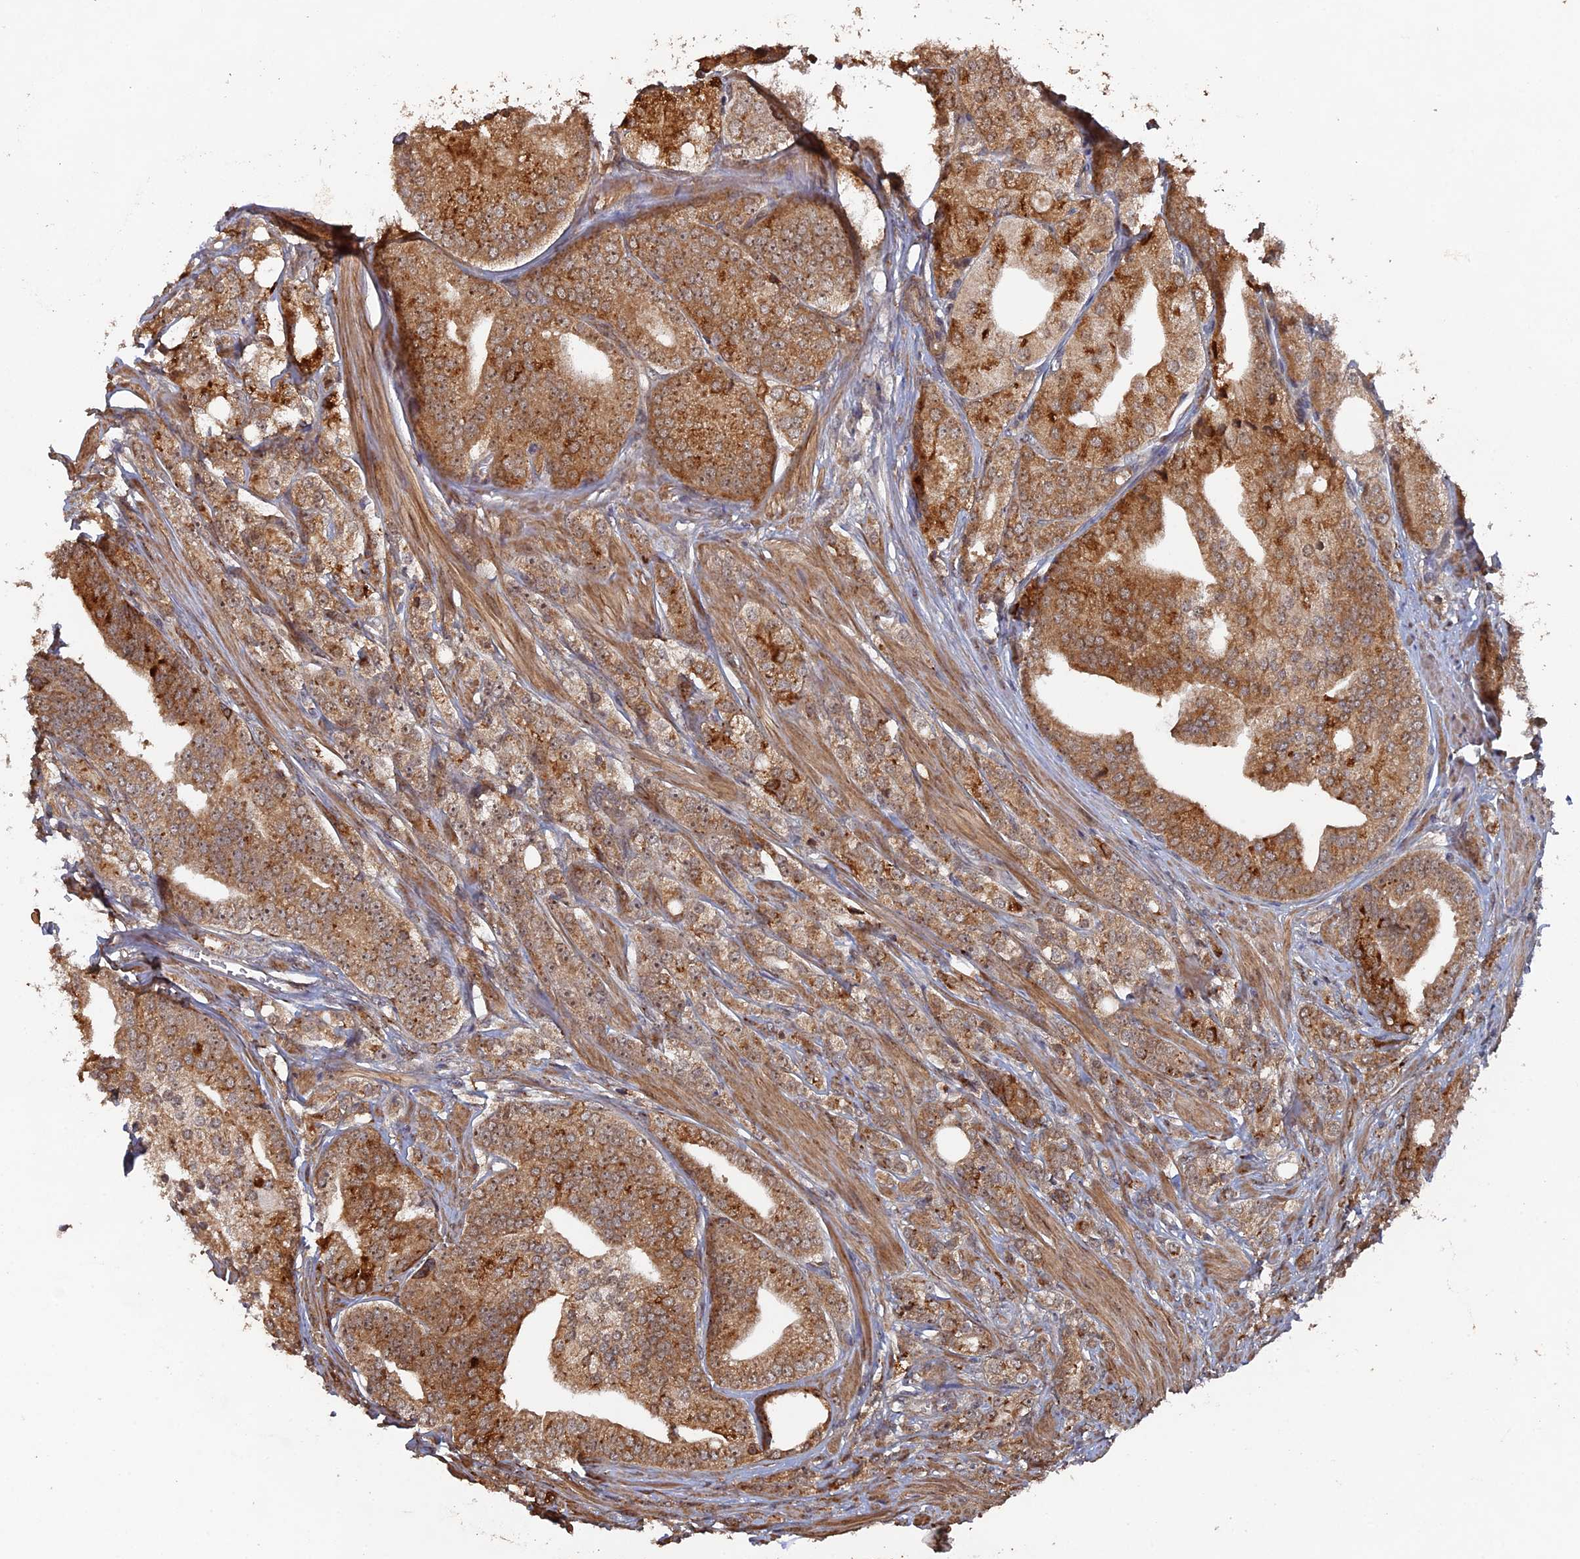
{"staining": {"intensity": "moderate", "quantity": ">75%", "location": "cytoplasmic/membranous,nuclear"}, "tissue": "prostate cancer", "cell_type": "Tumor cells", "image_type": "cancer", "snomed": [{"axis": "morphology", "description": "Adenocarcinoma, High grade"}, {"axis": "topography", "description": "Prostate"}], "caption": "Immunohistochemical staining of human prostate adenocarcinoma (high-grade) shows medium levels of moderate cytoplasmic/membranous and nuclear staining in approximately >75% of tumor cells. (DAB (3,3'-diaminobenzidine) = brown stain, brightfield microscopy at high magnification).", "gene": "VPS37C", "patient": {"sex": "male", "age": 50}}